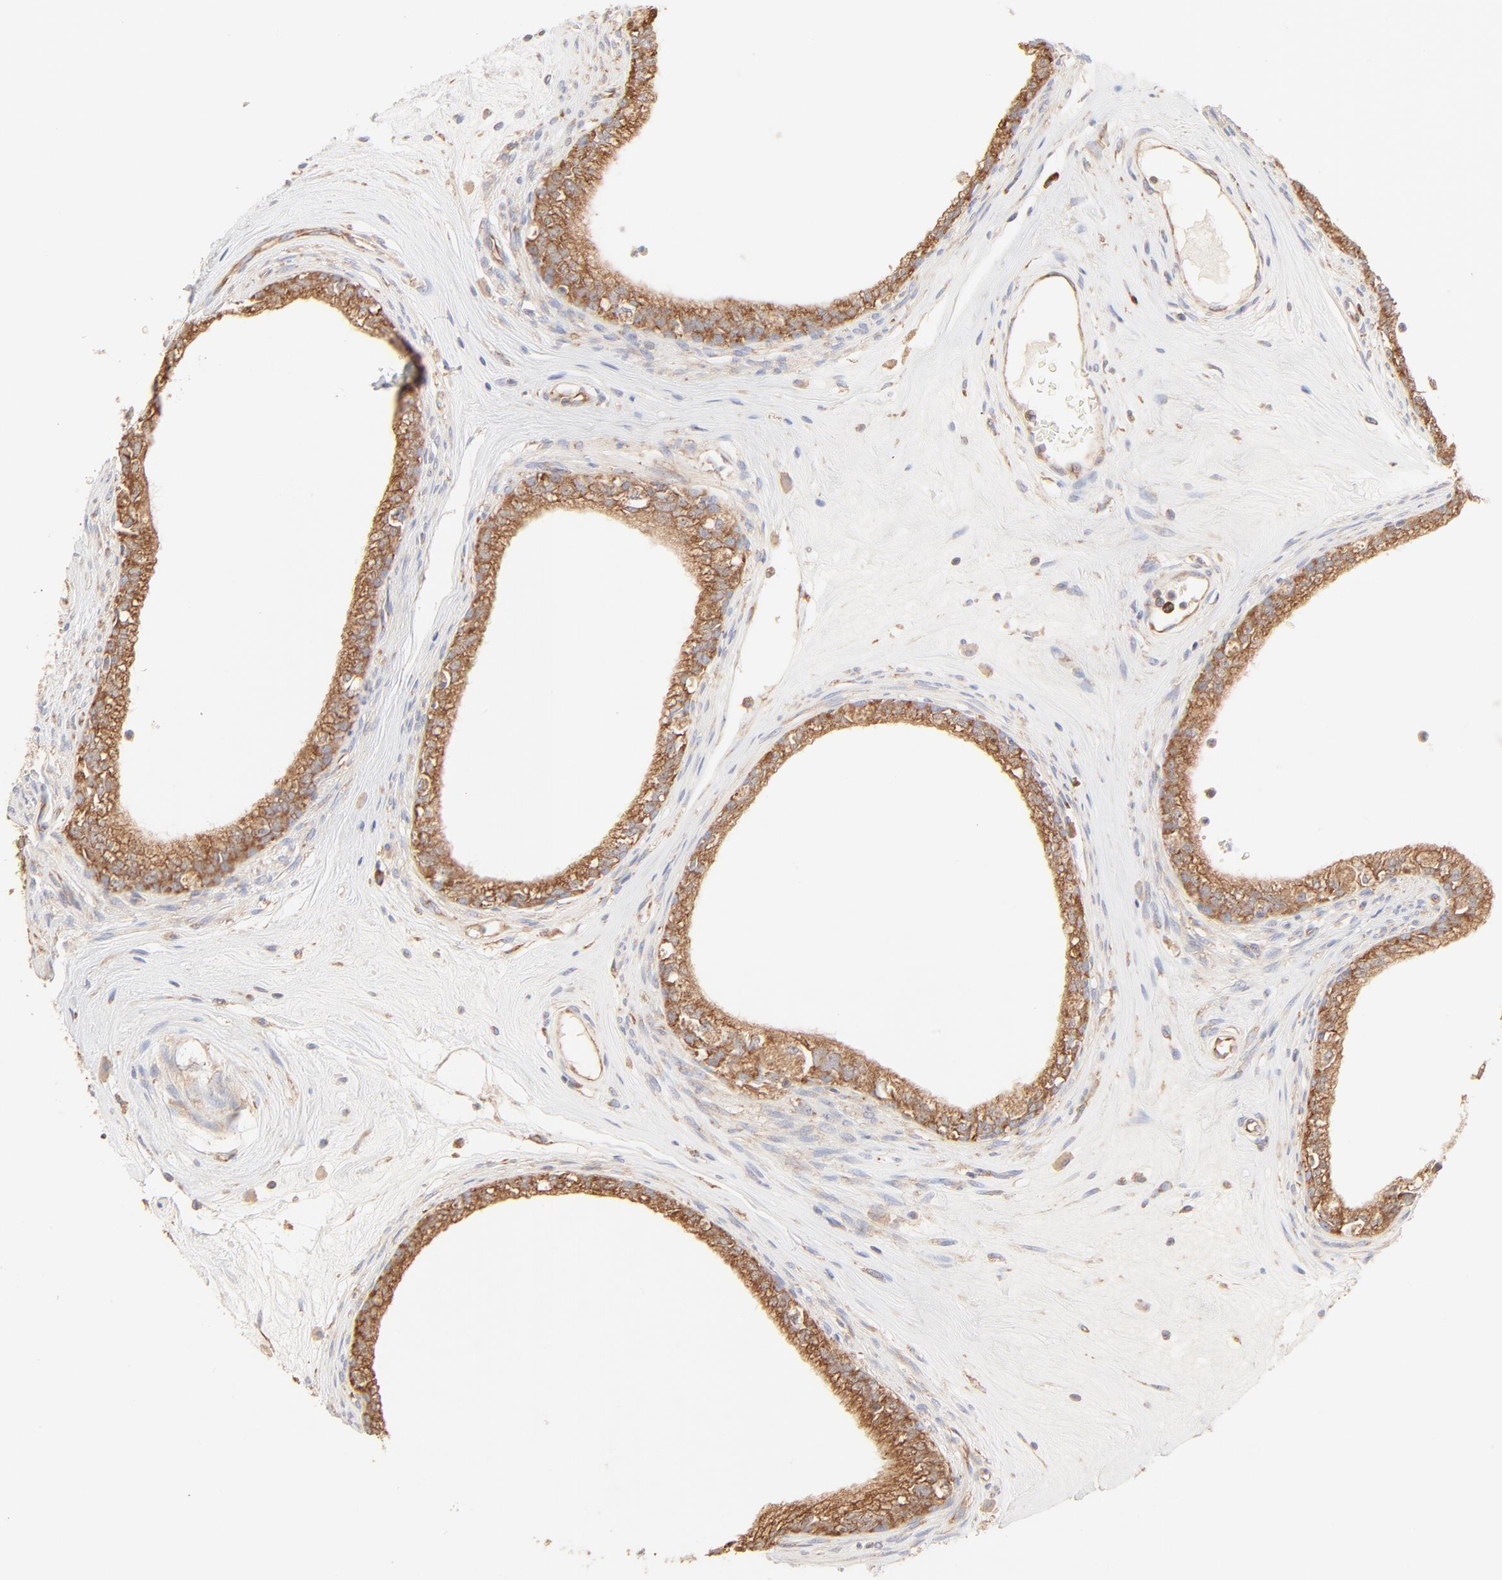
{"staining": {"intensity": "moderate", "quantity": ">75%", "location": "cytoplasmic/membranous"}, "tissue": "epididymis", "cell_type": "Glandular cells", "image_type": "normal", "snomed": [{"axis": "morphology", "description": "Normal tissue, NOS"}, {"axis": "morphology", "description": "Inflammation, NOS"}, {"axis": "topography", "description": "Epididymis"}], "caption": "Protein analysis of normal epididymis reveals moderate cytoplasmic/membranous staining in about >75% of glandular cells. (Stains: DAB in brown, nuclei in blue, Microscopy: brightfield microscopy at high magnification).", "gene": "RPS20", "patient": {"sex": "male", "age": 84}}